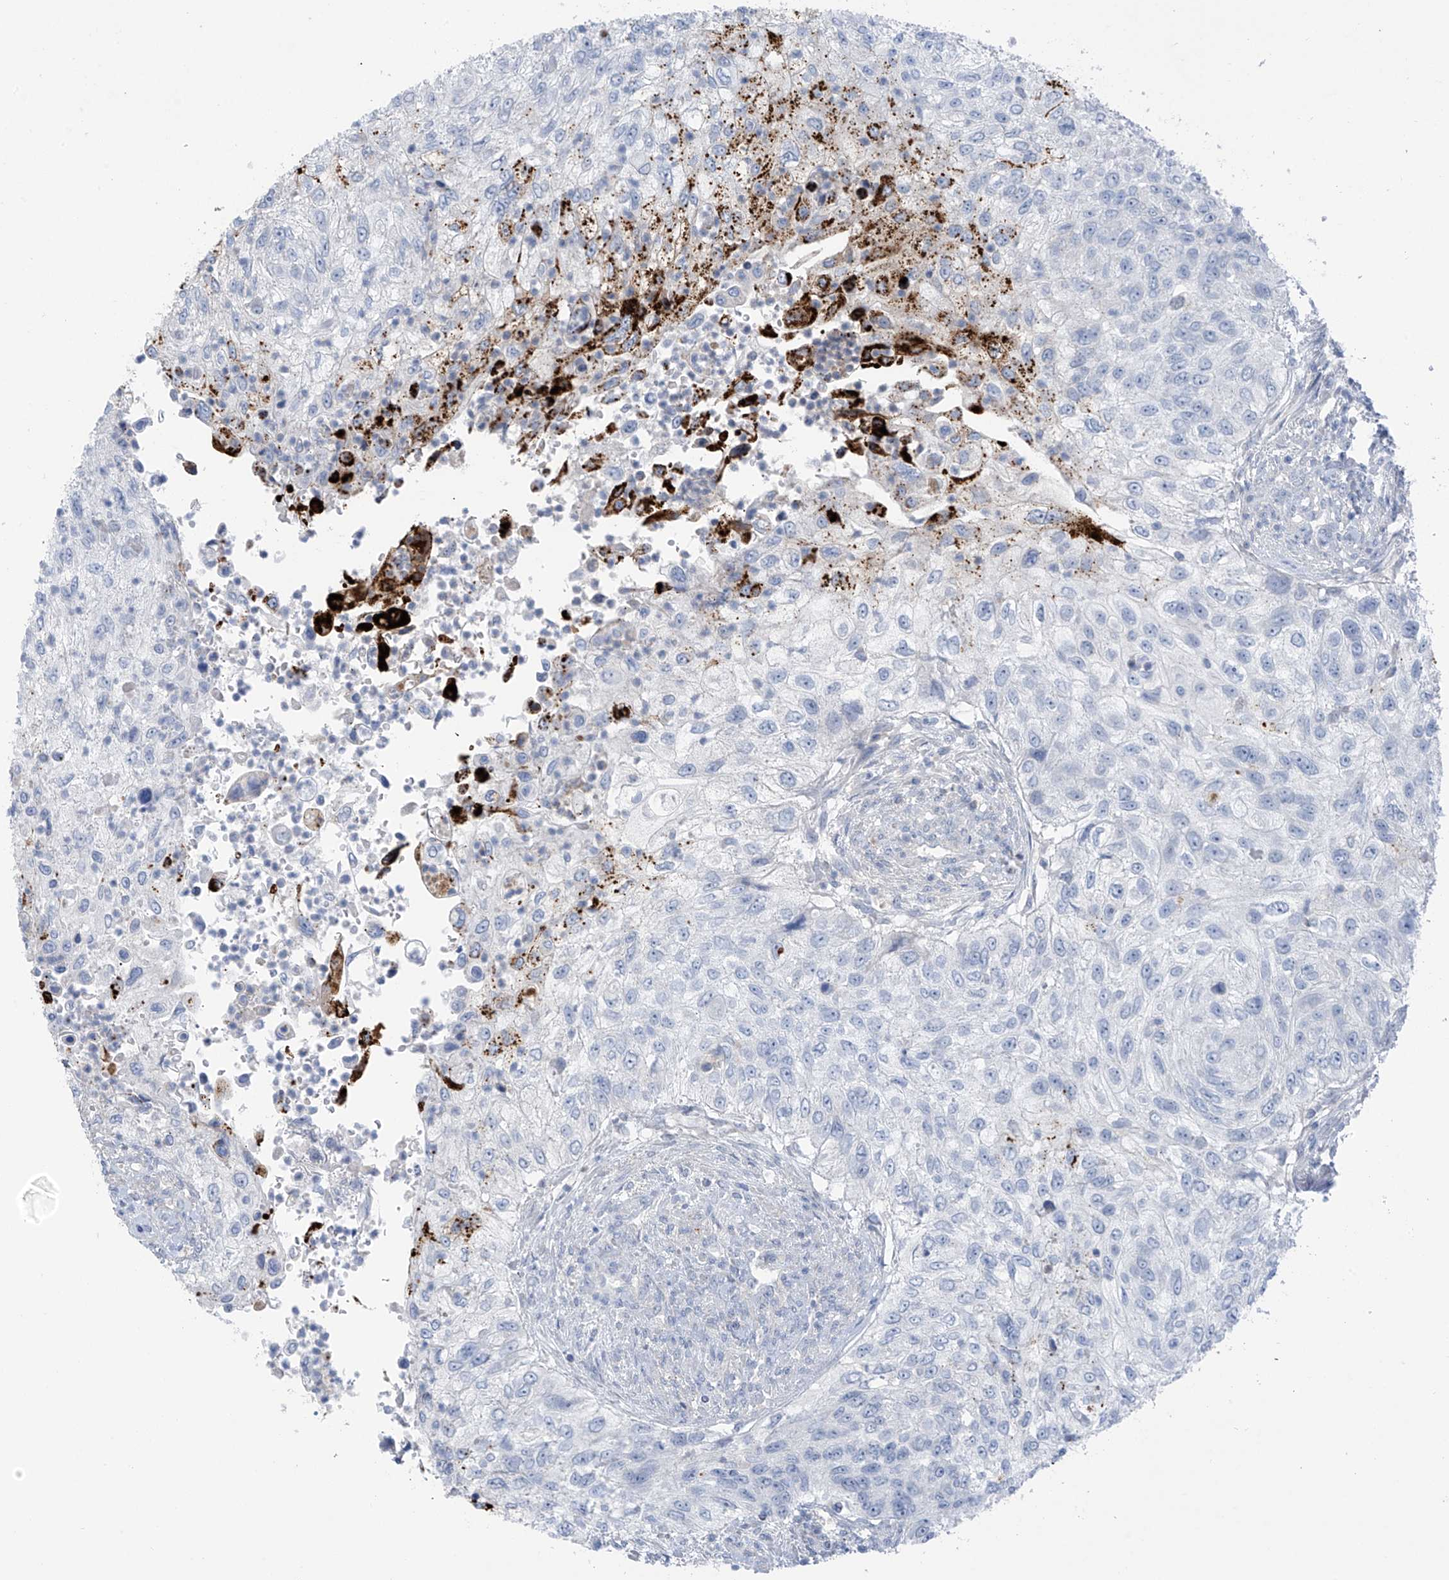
{"staining": {"intensity": "negative", "quantity": "none", "location": "none"}, "tissue": "urothelial cancer", "cell_type": "Tumor cells", "image_type": "cancer", "snomed": [{"axis": "morphology", "description": "Urothelial carcinoma, High grade"}, {"axis": "topography", "description": "Urinary bladder"}], "caption": "DAB immunohistochemical staining of human urothelial cancer exhibits no significant positivity in tumor cells.", "gene": "ZNF793", "patient": {"sex": "female", "age": 60}}